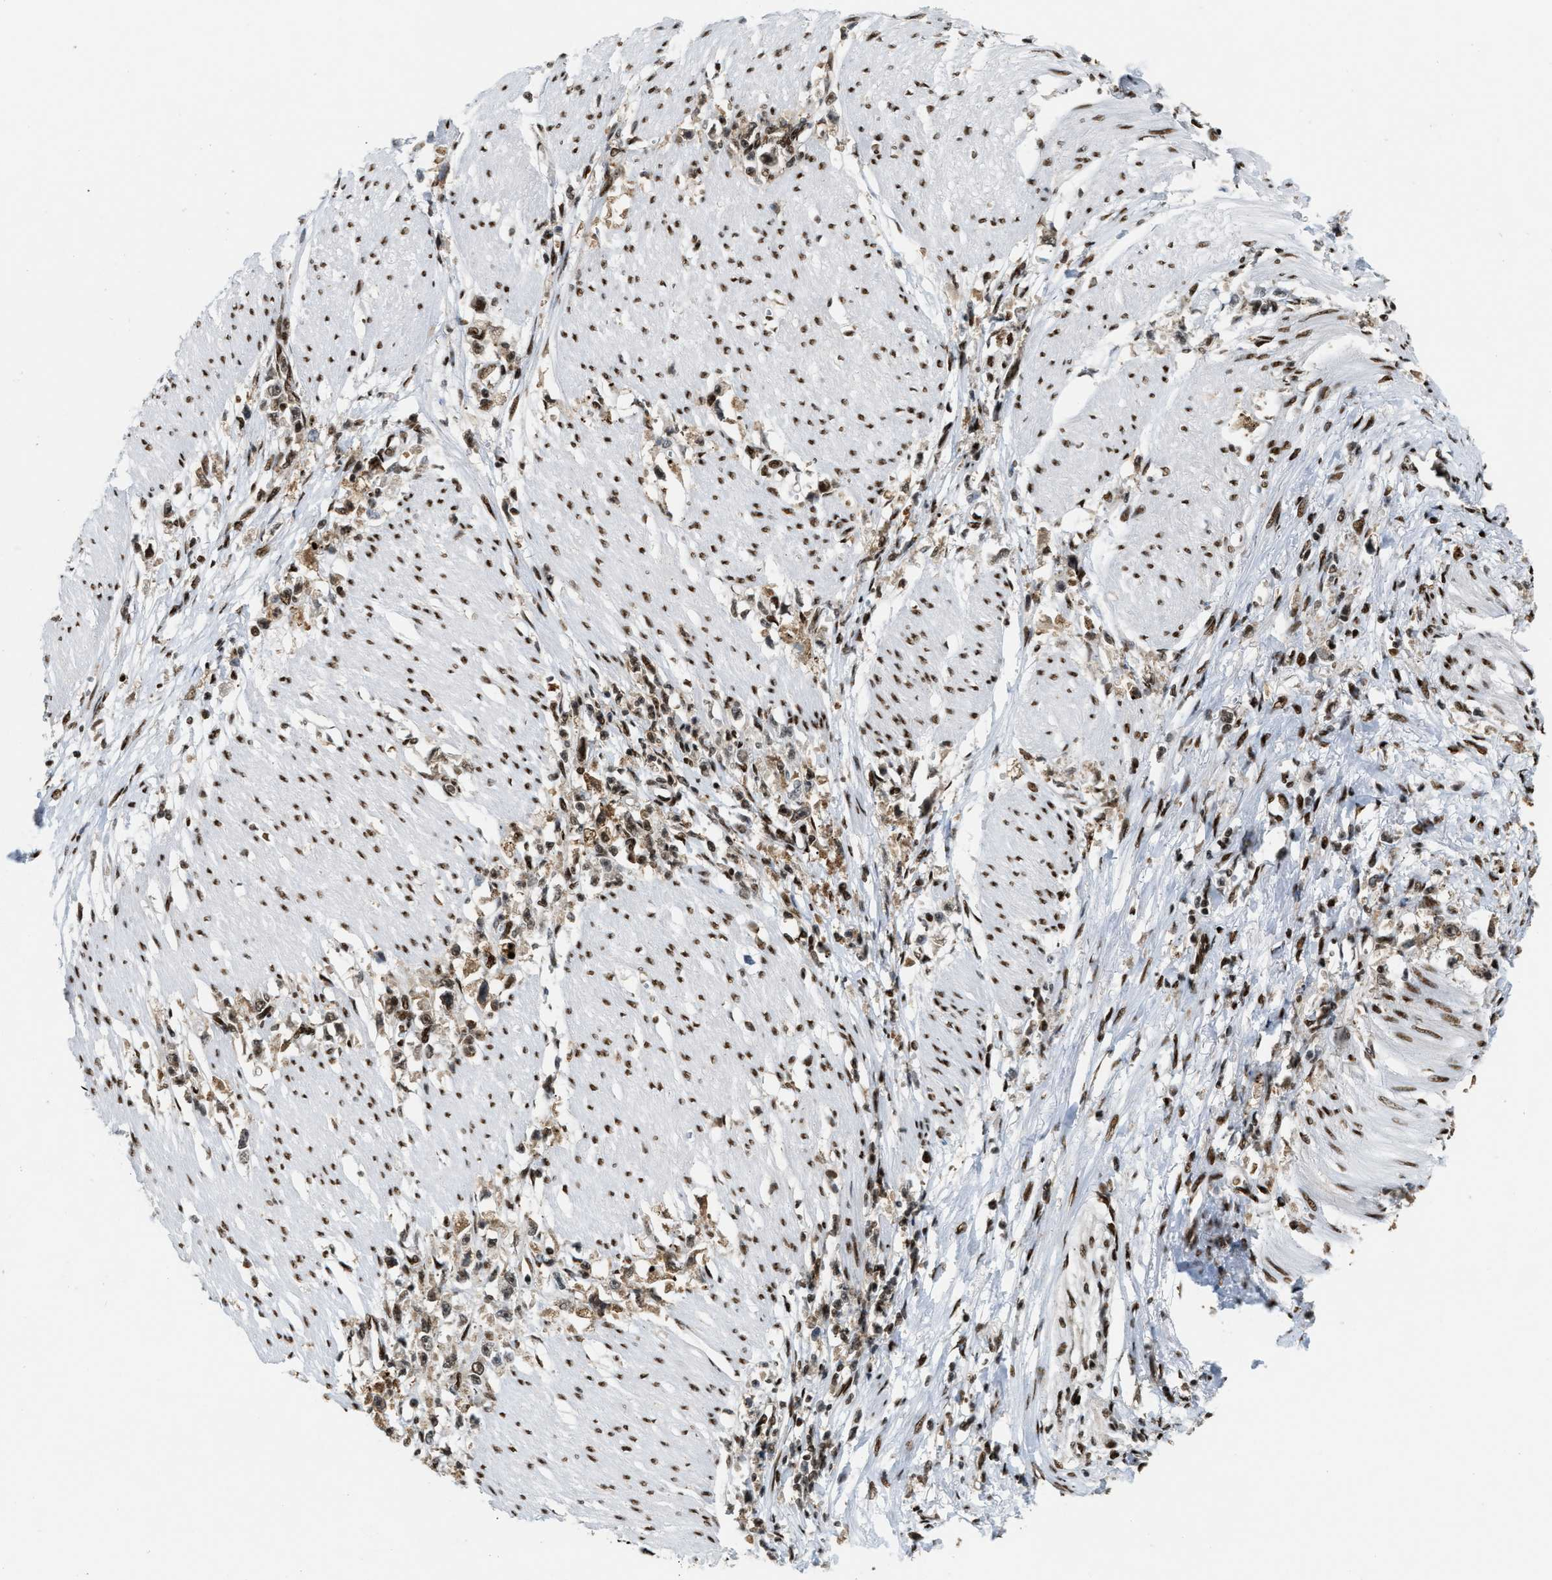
{"staining": {"intensity": "moderate", "quantity": ">75%", "location": "nuclear"}, "tissue": "stomach cancer", "cell_type": "Tumor cells", "image_type": "cancer", "snomed": [{"axis": "morphology", "description": "Adenocarcinoma, NOS"}, {"axis": "topography", "description": "Stomach"}], "caption": "Immunohistochemical staining of stomach cancer reveals medium levels of moderate nuclear protein staining in about >75% of tumor cells. (DAB IHC with brightfield microscopy, high magnification).", "gene": "NUMA1", "patient": {"sex": "female", "age": 59}}